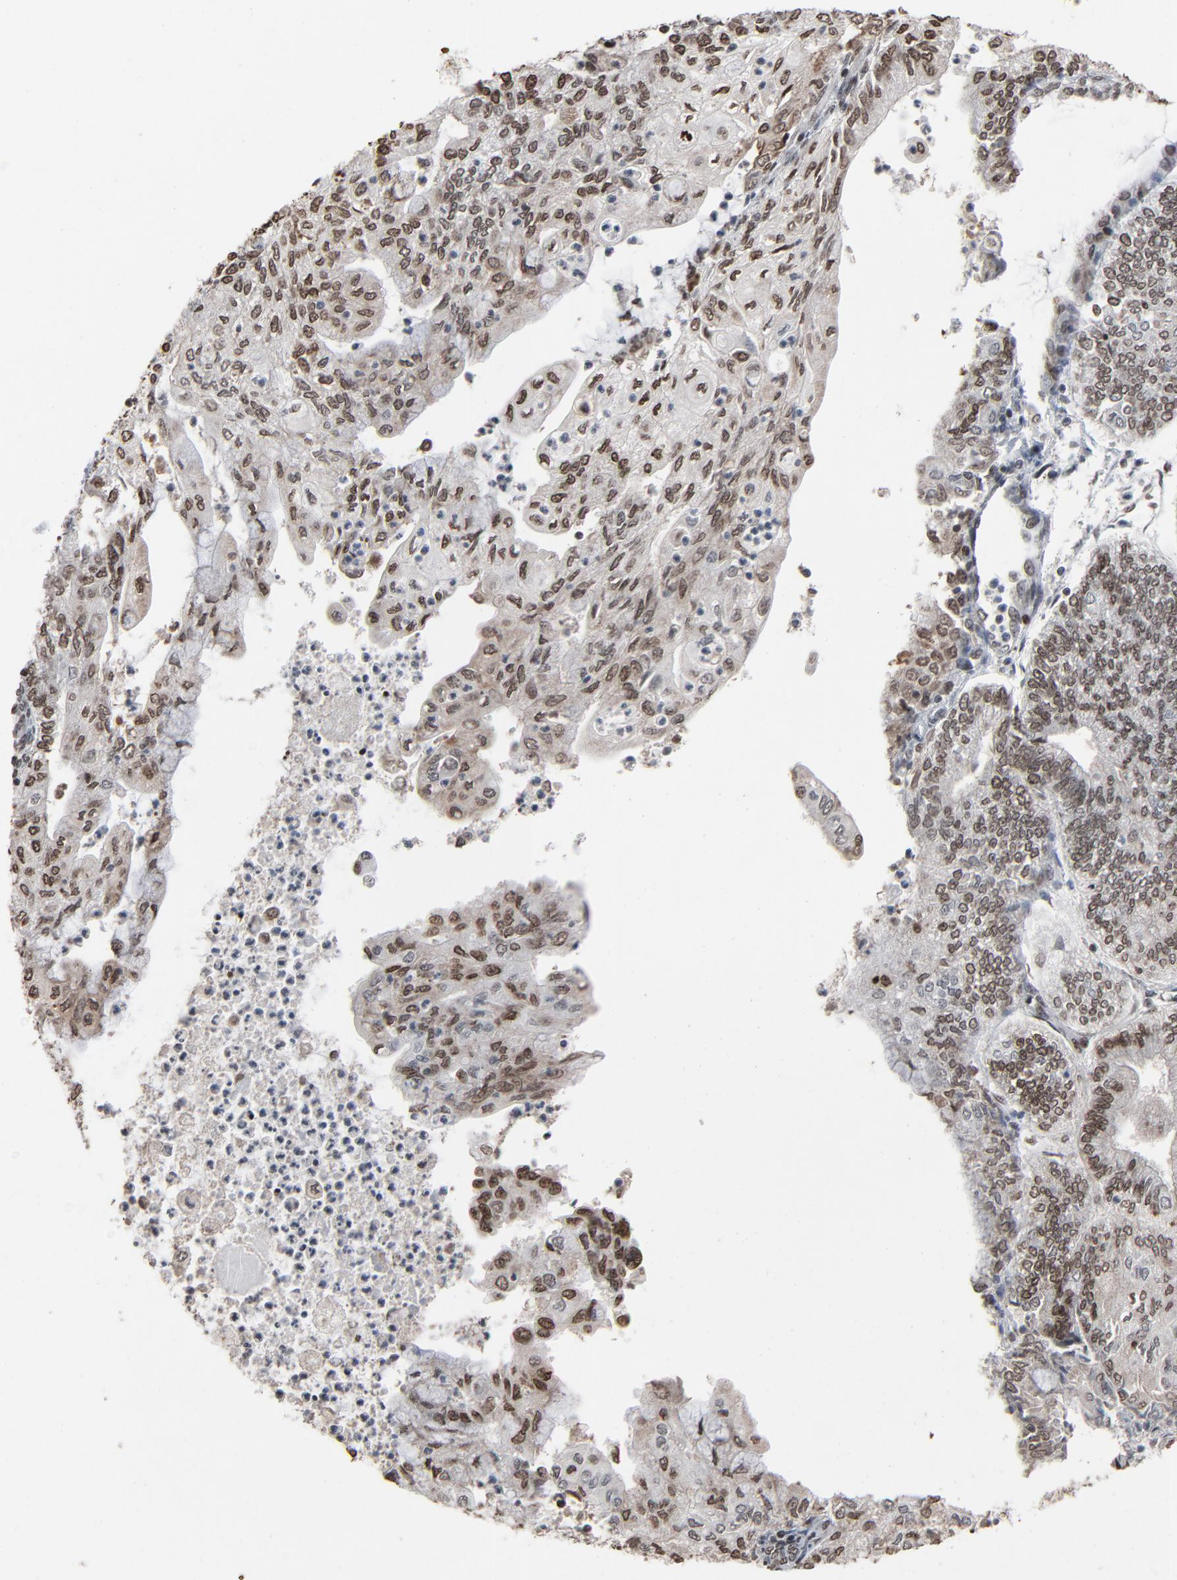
{"staining": {"intensity": "moderate", "quantity": ">75%", "location": "nuclear"}, "tissue": "endometrial cancer", "cell_type": "Tumor cells", "image_type": "cancer", "snomed": [{"axis": "morphology", "description": "Adenocarcinoma, NOS"}, {"axis": "topography", "description": "Endometrium"}], "caption": "Protein analysis of endometrial cancer tissue exhibits moderate nuclear staining in approximately >75% of tumor cells.", "gene": "RPS6KA3", "patient": {"sex": "female", "age": 59}}